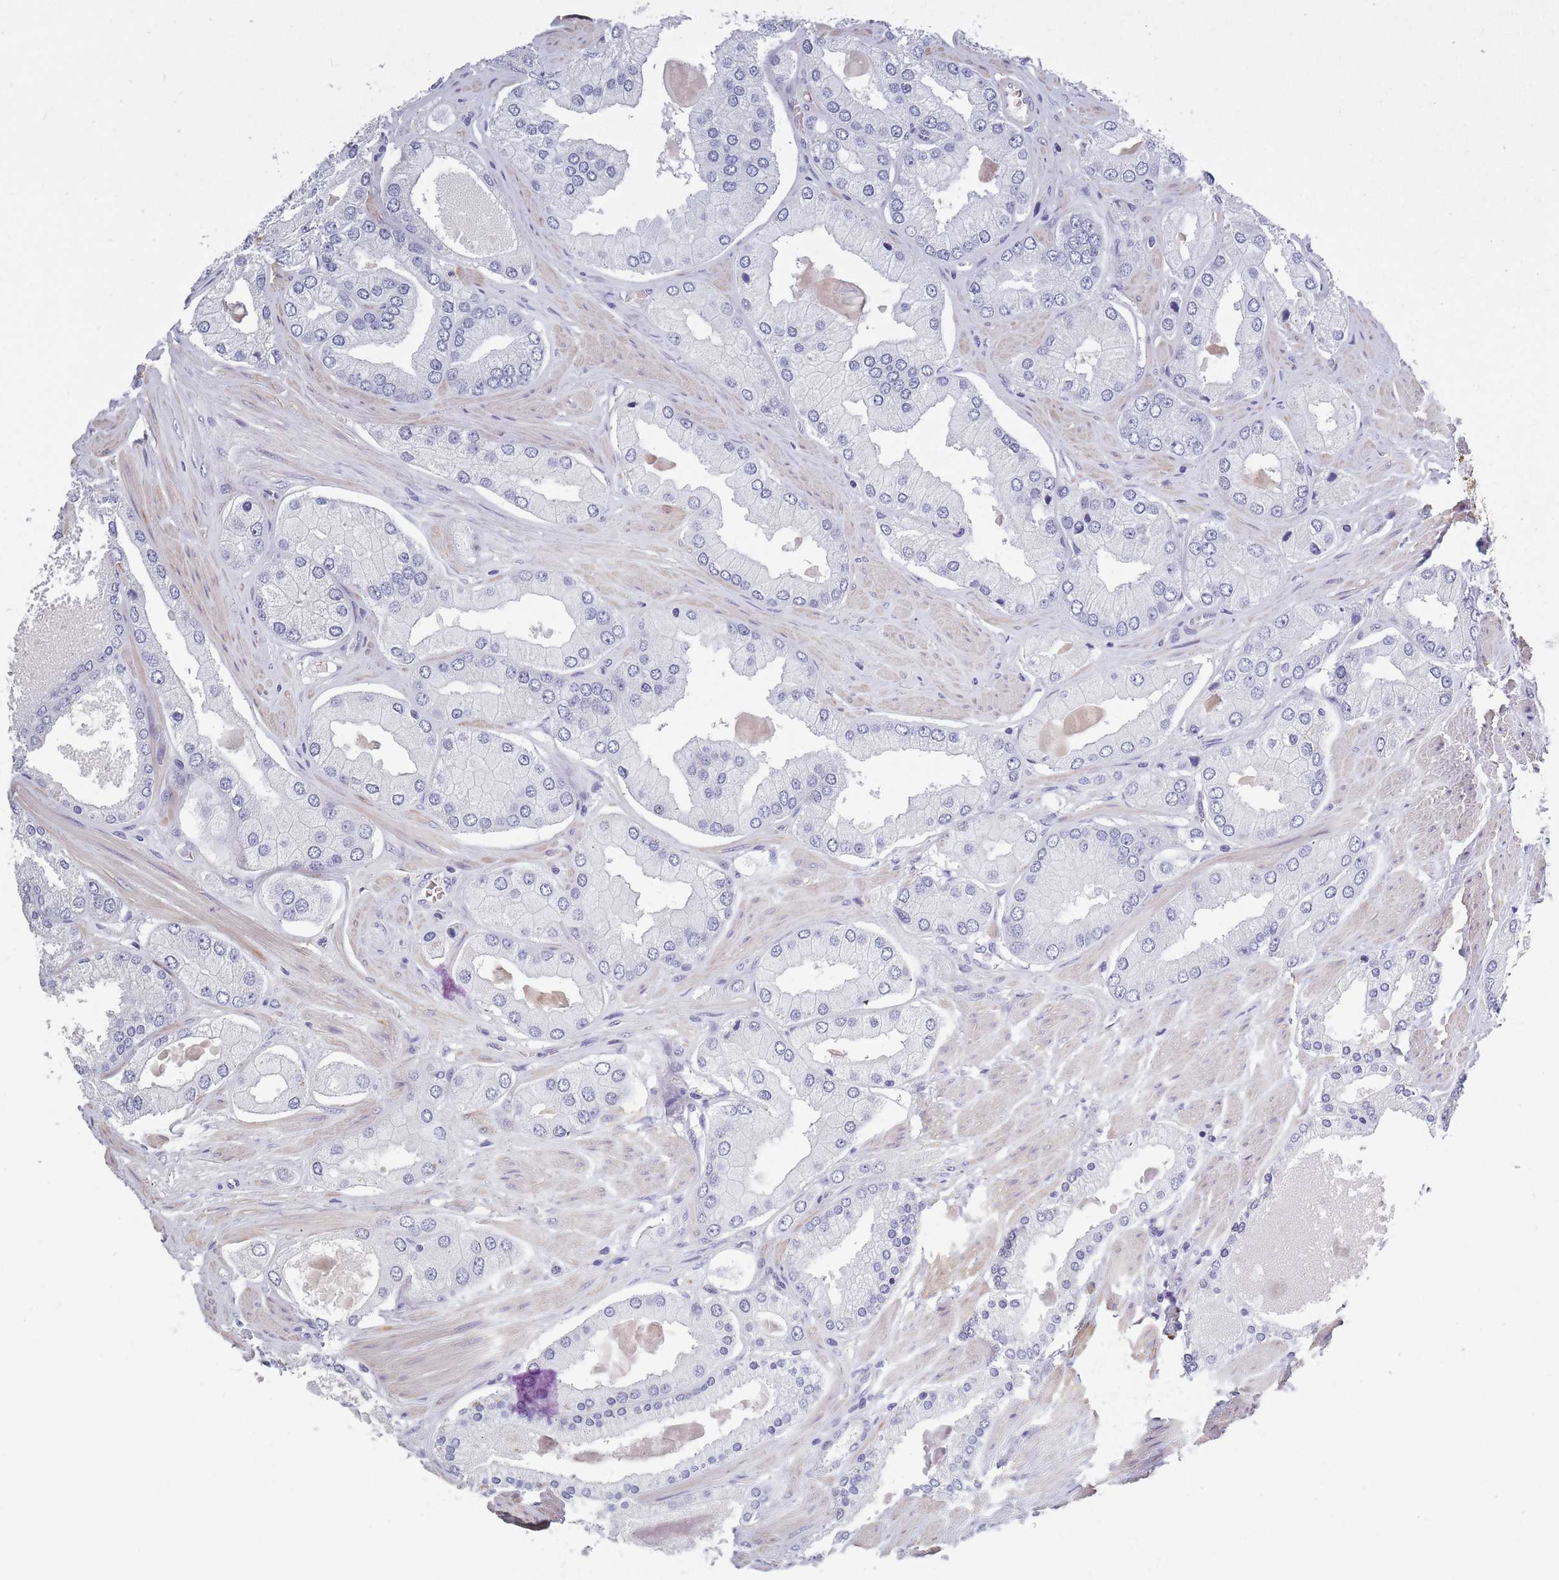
{"staining": {"intensity": "negative", "quantity": "none", "location": "none"}, "tissue": "prostate cancer", "cell_type": "Tumor cells", "image_type": "cancer", "snomed": [{"axis": "morphology", "description": "Adenocarcinoma, Low grade"}, {"axis": "topography", "description": "Prostate"}], "caption": "Prostate low-grade adenocarcinoma was stained to show a protein in brown. There is no significant positivity in tumor cells.", "gene": "OR4C5", "patient": {"sex": "male", "age": 42}}